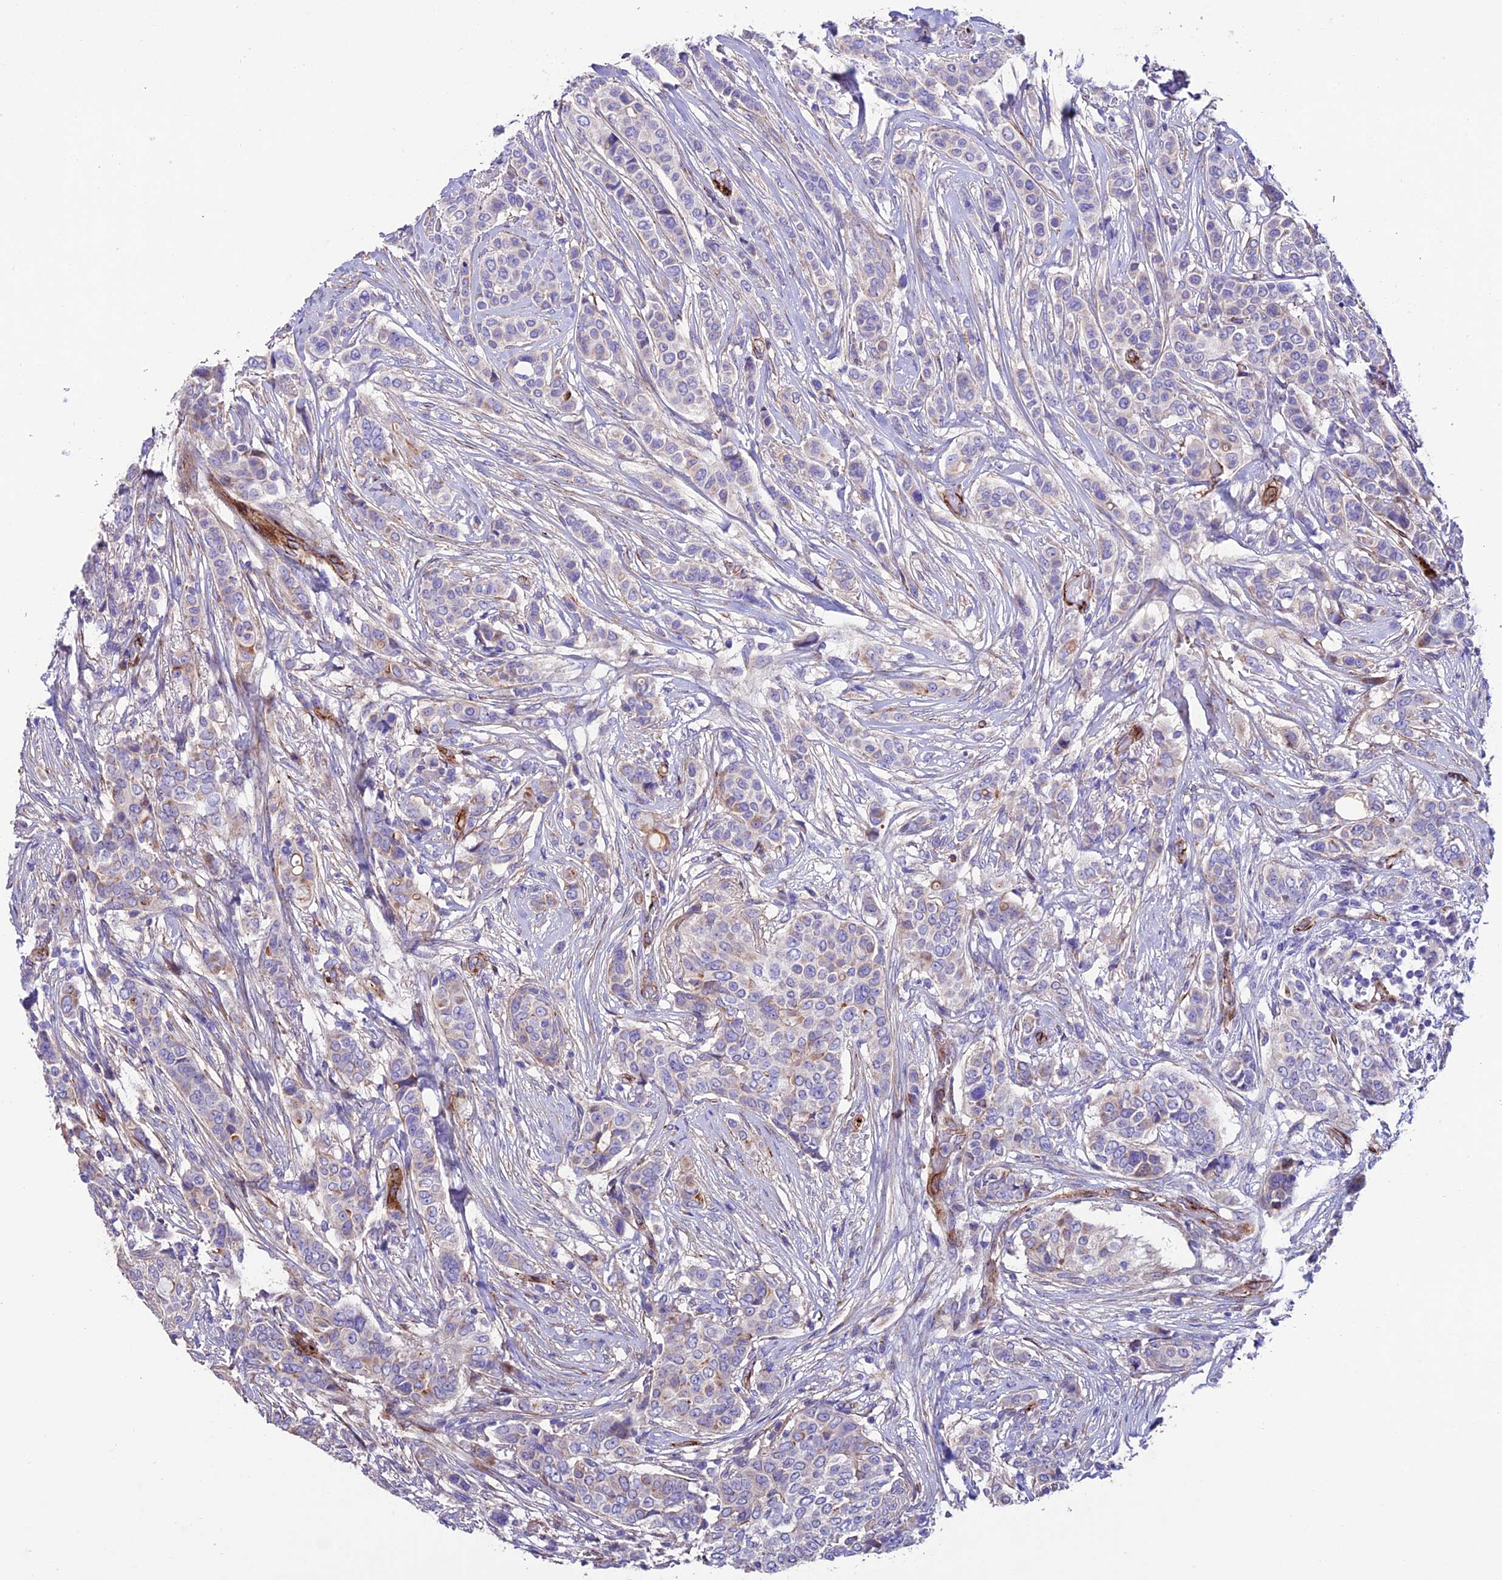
{"staining": {"intensity": "weak", "quantity": "<25%", "location": "cytoplasmic/membranous"}, "tissue": "breast cancer", "cell_type": "Tumor cells", "image_type": "cancer", "snomed": [{"axis": "morphology", "description": "Lobular carcinoma"}, {"axis": "topography", "description": "Breast"}], "caption": "IHC histopathology image of neoplastic tissue: breast lobular carcinoma stained with DAB (3,3'-diaminobenzidine) demonstrates no significant protein expression in tumor cells.", "gene": "REX1BD", "patient": {"sex": "female", "age": 51}}